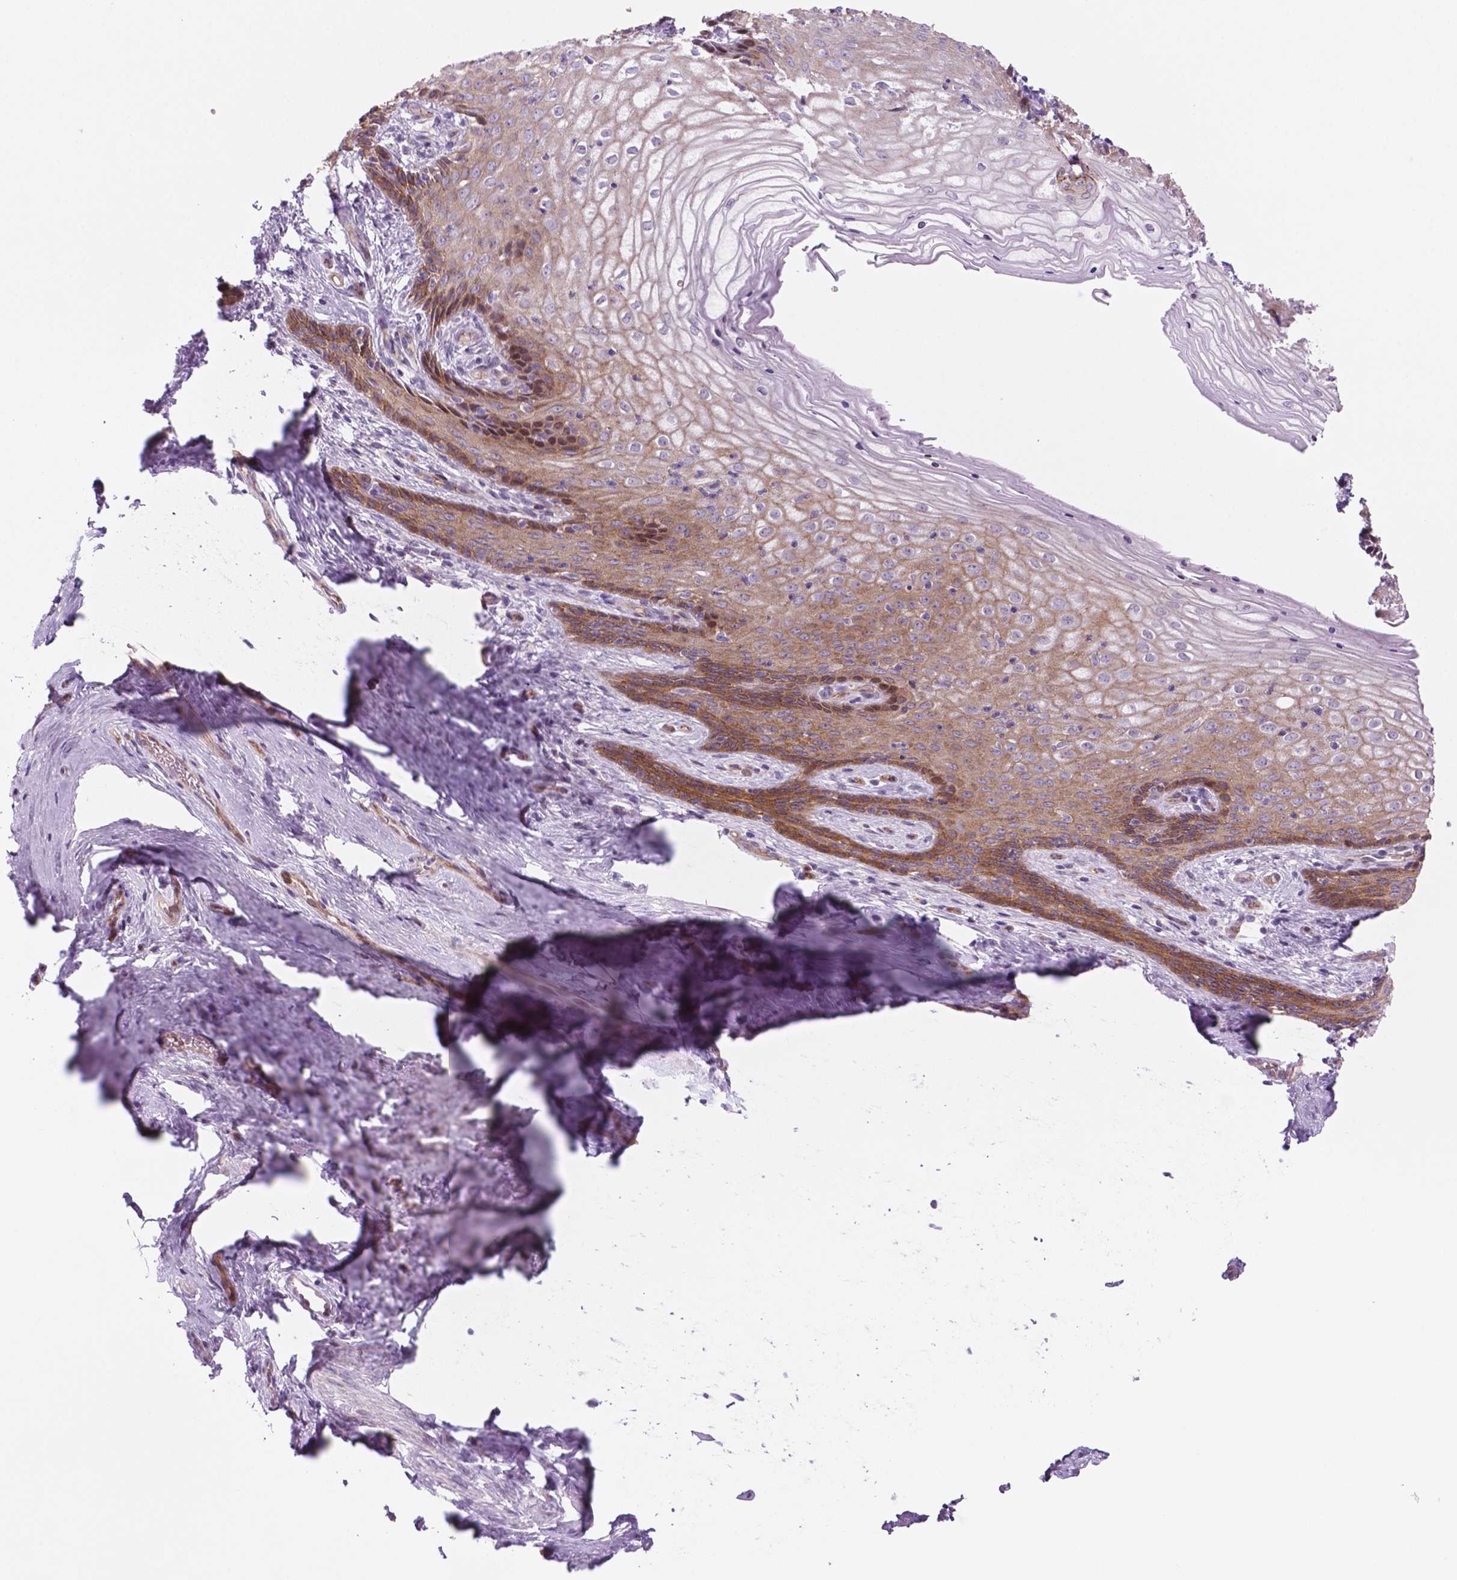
{"staining": {"intensity": "moderate", "quantity": "25%-75%", "location": "cytoplasmic/membranous"}, "tissue": "vagina", "cell_type": "Squamous epithelial cells", "image_type": "normal", "snomed": [{"axis": "morphology", "description": "Normal tissue, NOS"}, {"axis": "topography", "description": "Vagina"}], "caption": "The histopathology image shows a brown stain indicating the presence of a protein in the cytoplasmic/membranous of squamous epithelial cells in vagina. (DAB IHC with brightfield microscopy, high magnification).", "gene": "RND3", "patient": {"sex": "female", "age": 45}}